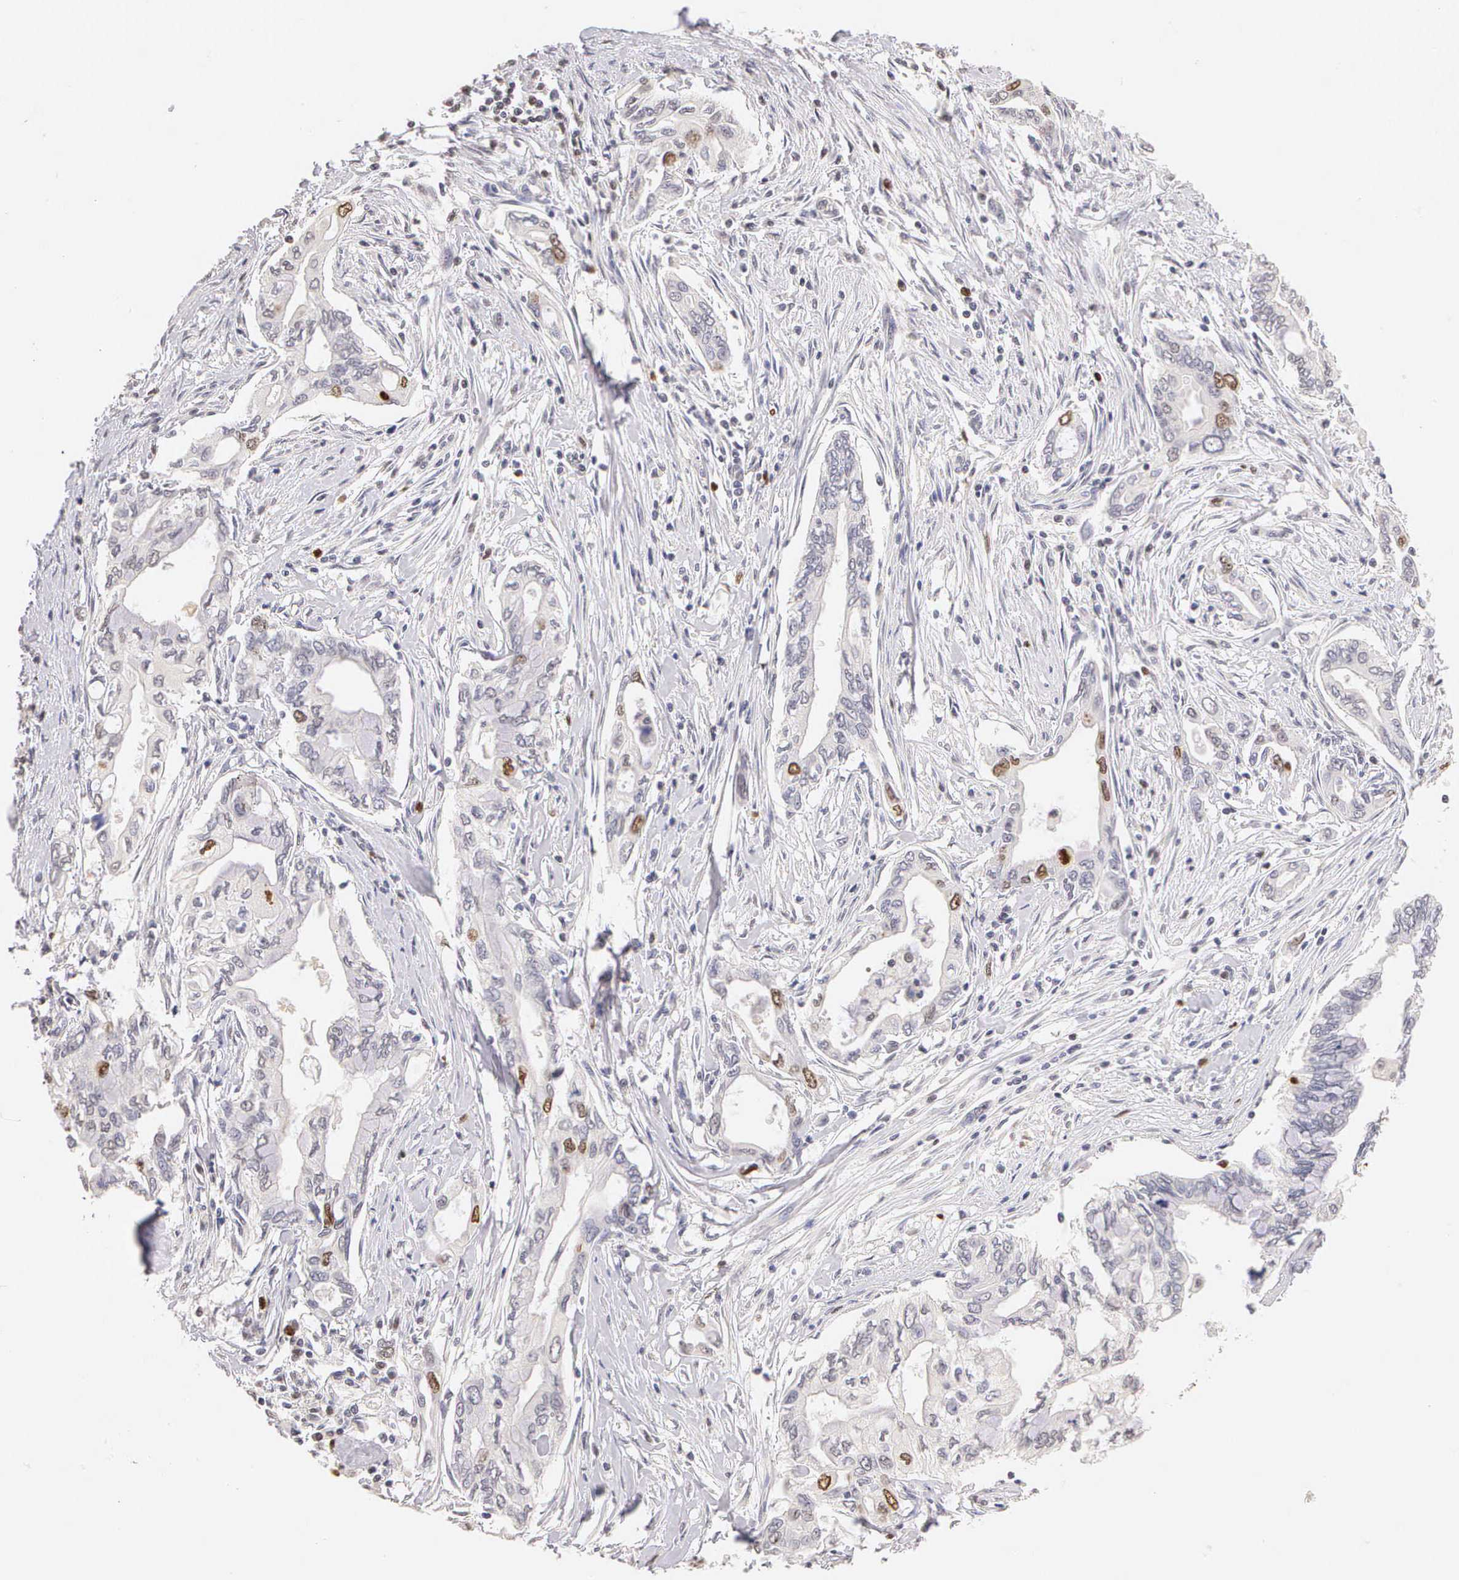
{"staining": {"intensity": "moderate", "quantity": "<25%", "location": "nuclear"}, "tissue": "pancreatic cancer", "cell_type": "Tumor cells", "image_type": "cancer", "snomed": [{"axis": "morphology", "description": "Adenocarcinoma, NOS"}, {"axis": "topography", "description": "Pancreas"}], "caption": "A high-resolution micrograph shows immunohistochemistry staining of pancreatic cancer, which exhibits moderate nuclear staining in approximately <25% of tumor cells.", "gene": "MKI67", "patient": {"sex": "female", "age": 57}}